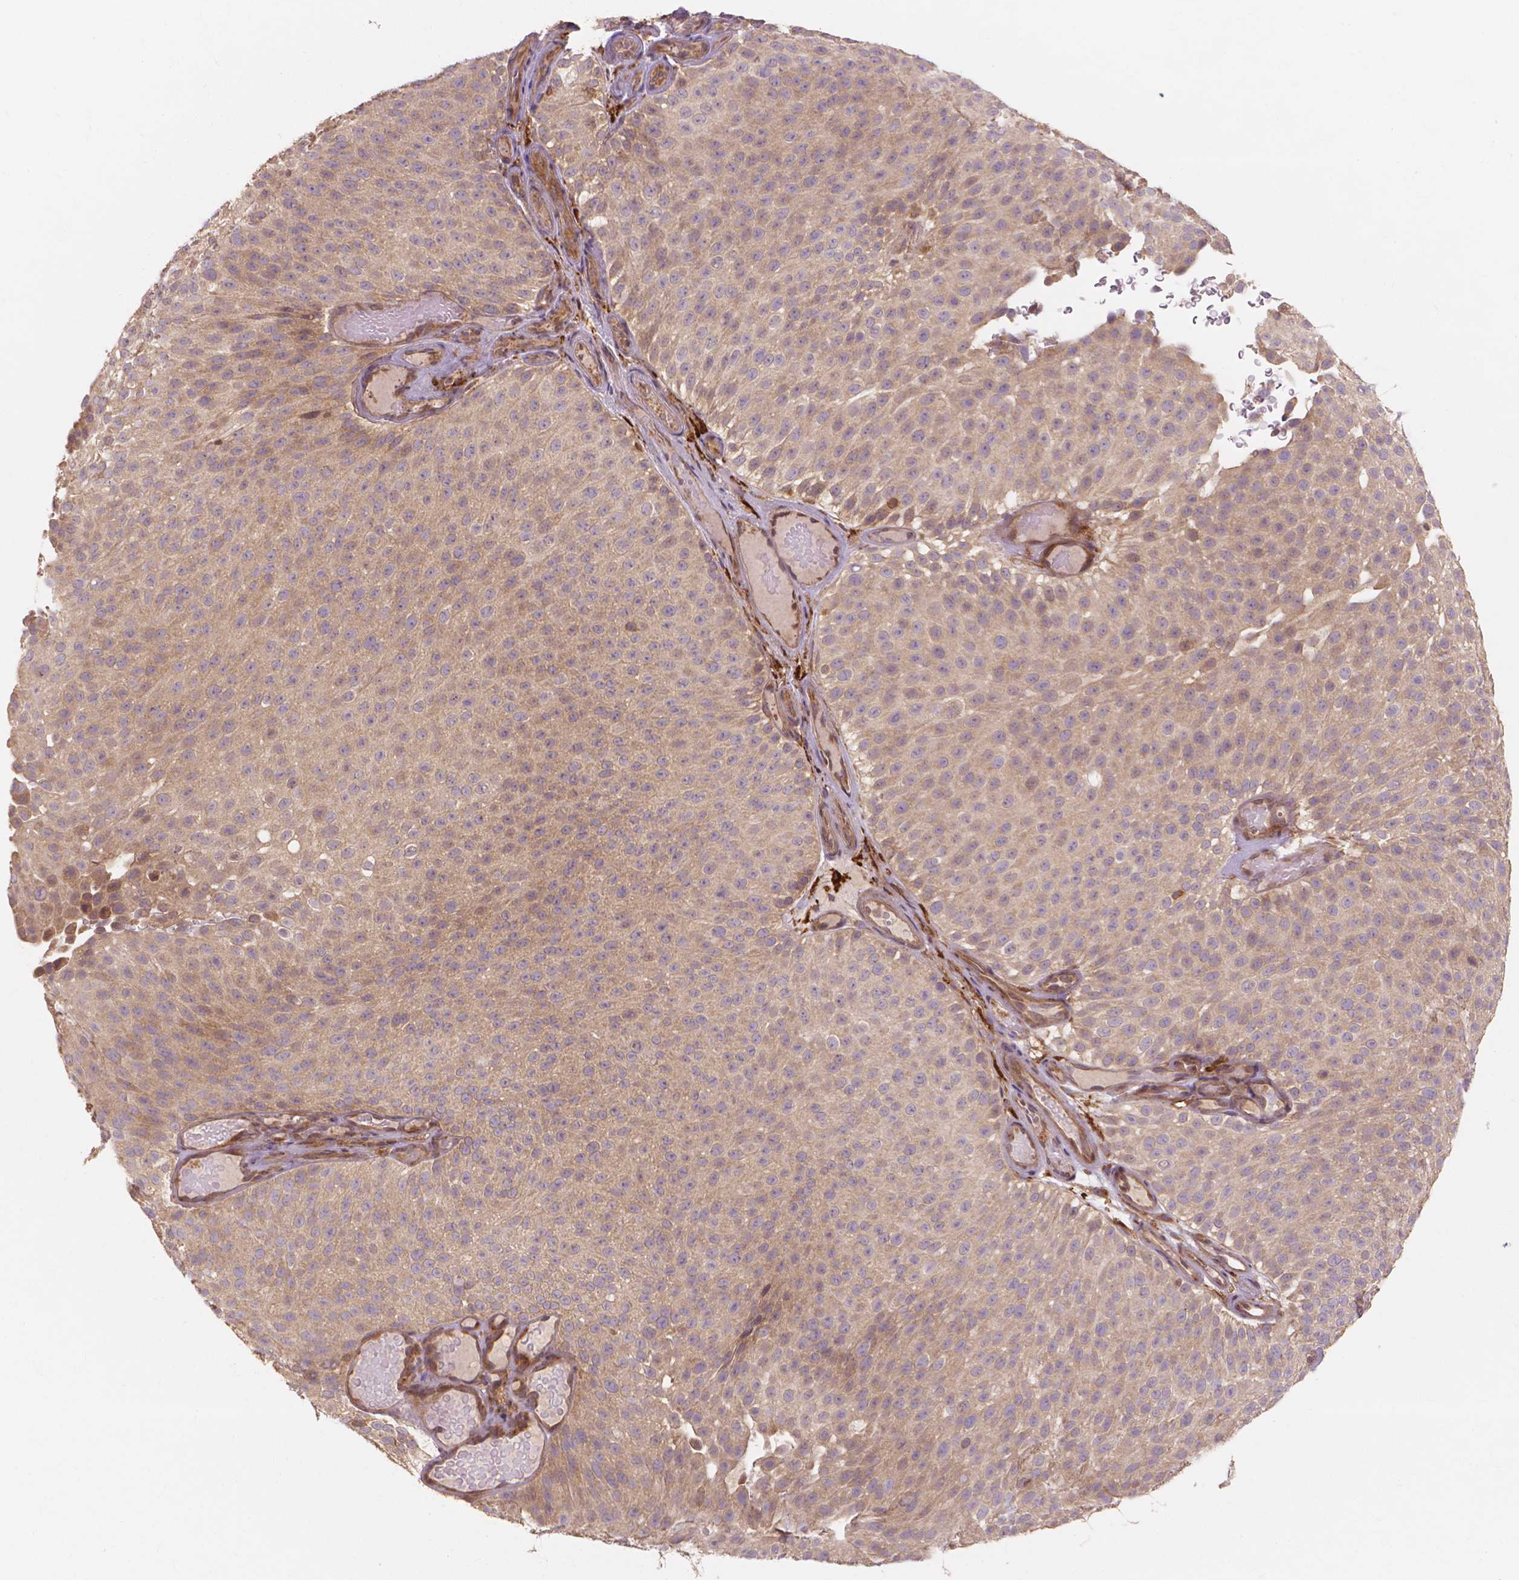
{"staining": {"intensity": "moderate", "quantity": ">75%", "location": "cytoplasmic/membranous"}, "tissue": "urothelial cancer", "cell_type": "Tumor cells", "image_type": "cancer", "snomed": [{"axis": "morphology", "description": "Urothelial carcinoma, Low grade"}, {"axis": "topography", "description": "Urinary bladder"}], "caption": "DAB immunohistochemical staining of human low-grade urothelial carcinoma demonstrates moderate cytoplasmic/membranous protein expression in approximately >75% of tumor cells.", "gene": "TAB2", "patient": {"sex": "male", "age": 78}}